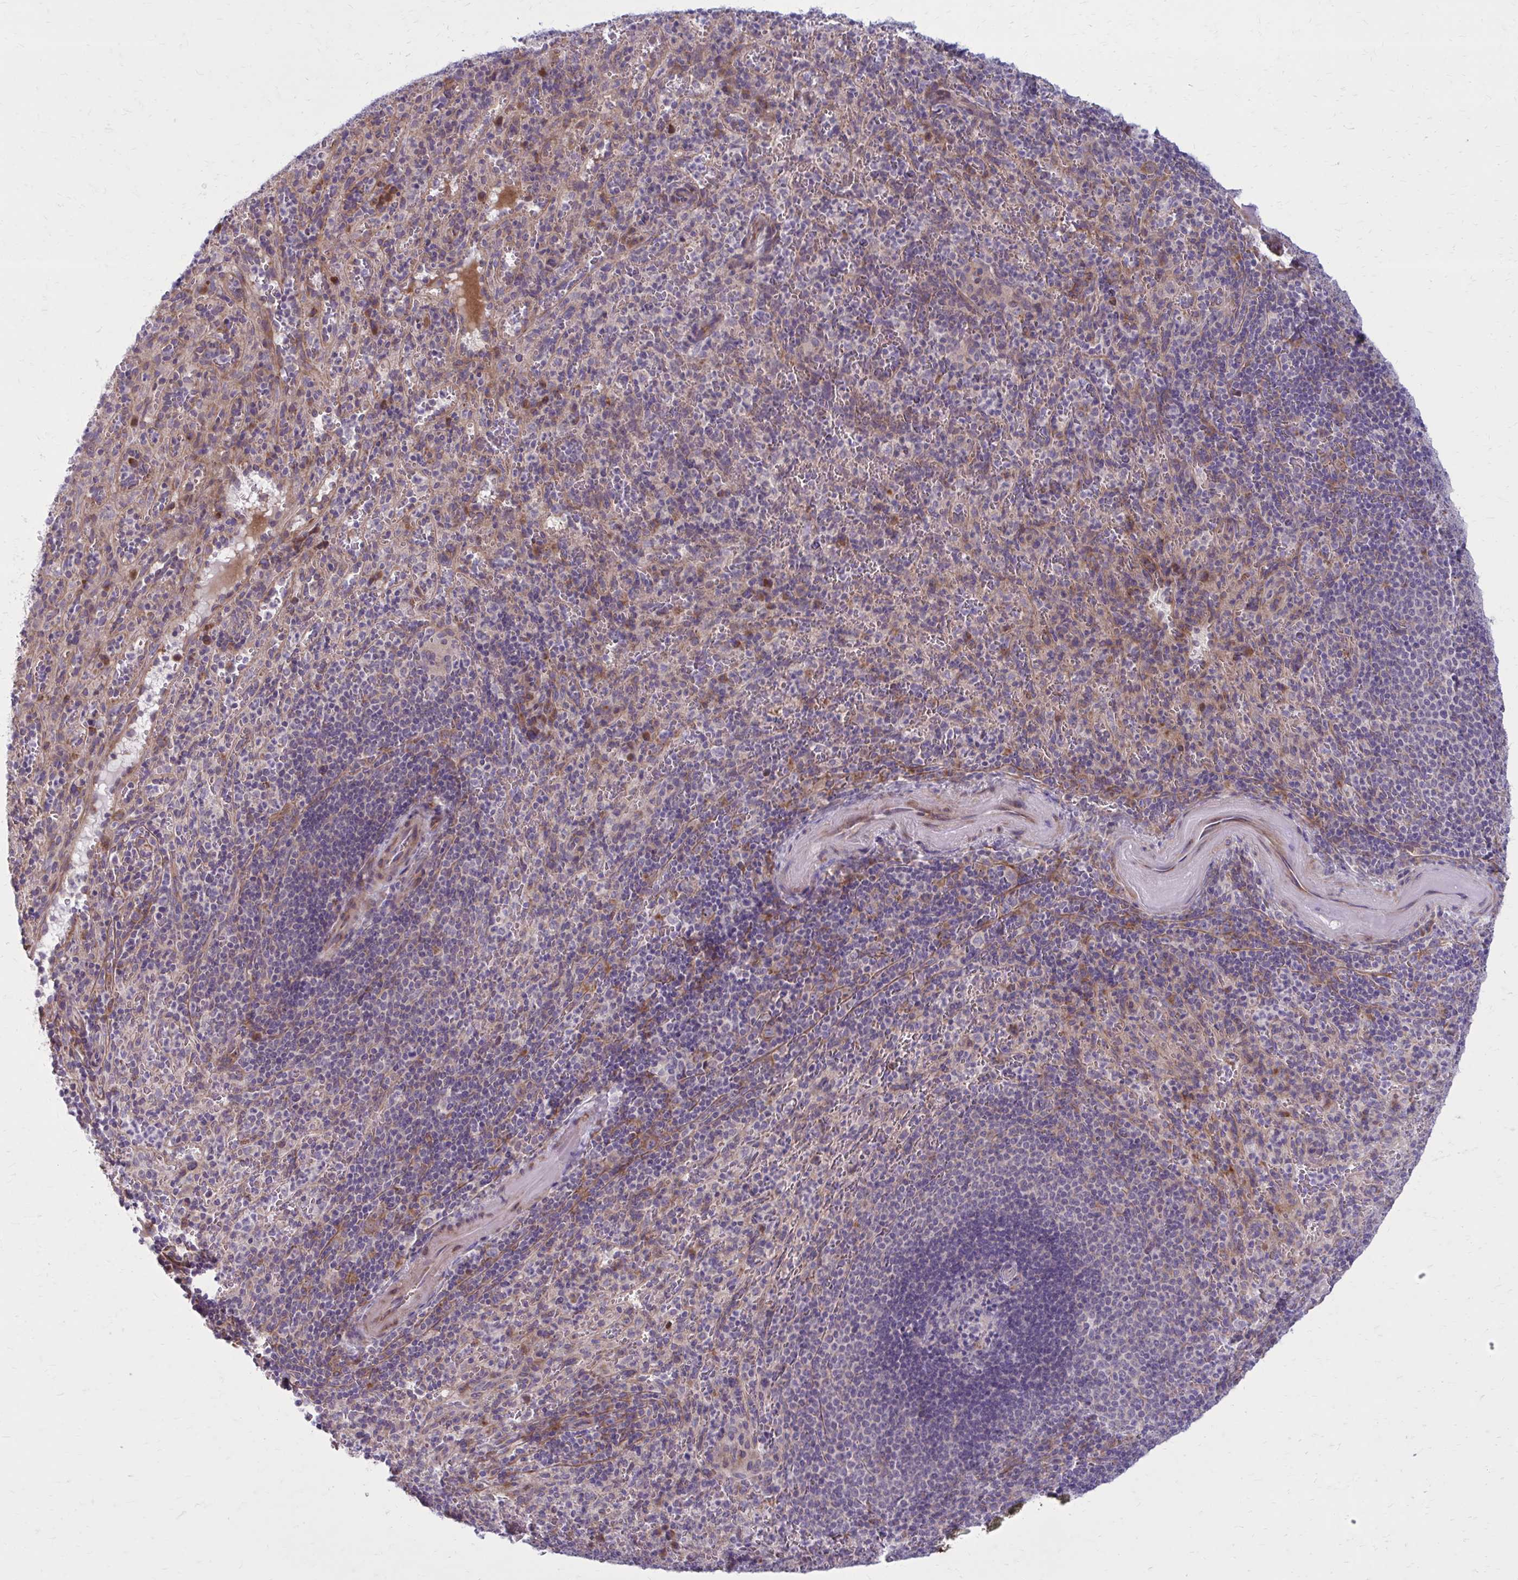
{"staining": {"intensity": "negative", "quantity": "none", "location": "none"}, "tissue": "spleen", "cell_type": "Cells in red pulp", "image_type": "normal", "snomed": [{"axis": "morphology", "description": "Normal tissue, NOS"}, {"axis": "topography", "description": "Spleen"}], "caption": "The photomicrograph displays no significant expression in cells in red pulp of spleen.", "gene": "GIGYF2", "patient": {"sex": "male", "age": 57}}